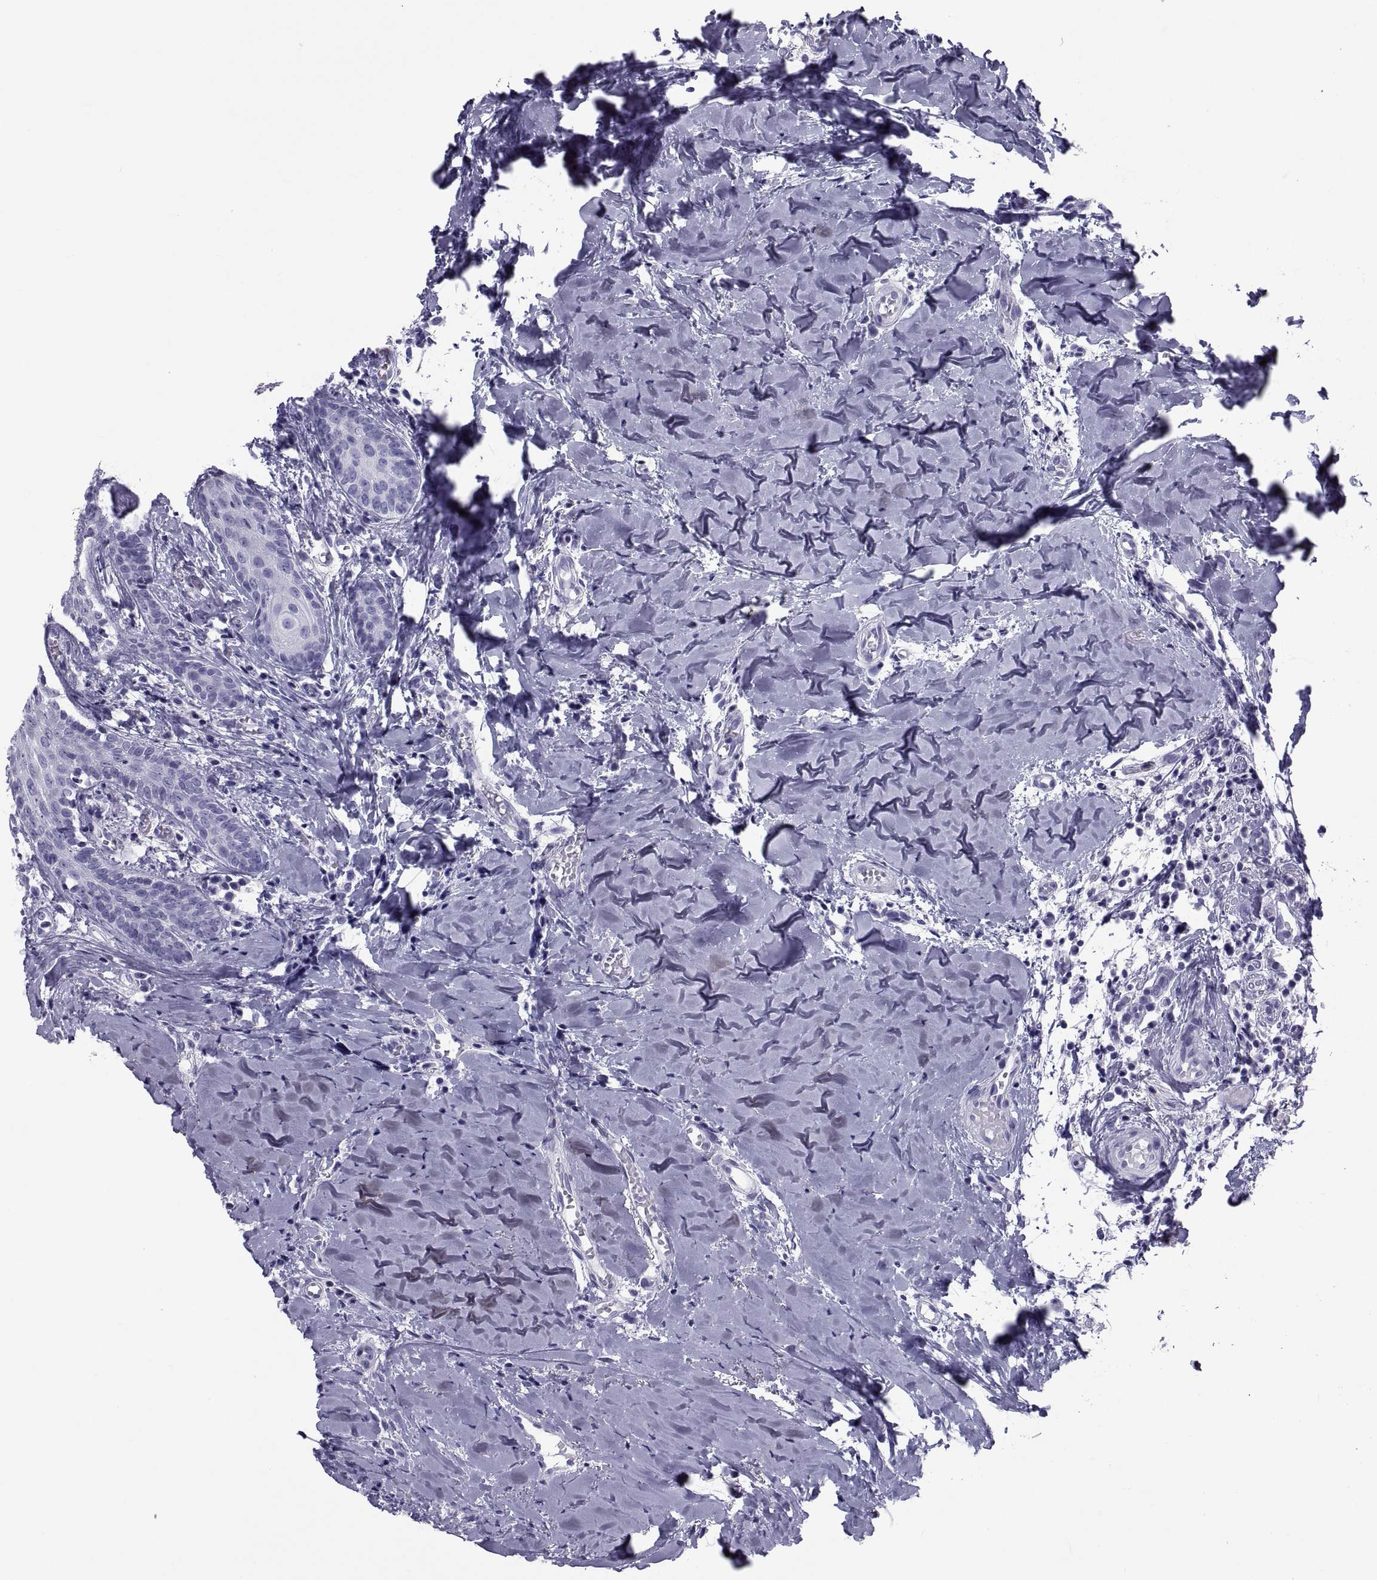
{"staining": {"intensity": "negative", "quantity": "none", "location": "none"}, "tissue": "head and neck cancer", "cell_type": "Tumor cells", "image_type": "cancer", "snomed": [{"axis": "morphology", "description": "Normal tissue, NOS"}, {"axis": "morphology", "description": "Squamous cell carcinoma, NOS"}, {"axis": "topography", "description": "Oral tissue"}, {"axis": "topography", "description": "Salivary gland"}, {"axis": "topography", "description": "Head-Neck"}], "caption": "Immunohistochemistry (IHC) micrograph of neoplastic tissue: human head and neck squamous cell carcinoma stained with DAB (3,3'-diaminobenzidine) shows no significant protein expression in tumor cells.", "gene": "DEFB129", "patient": {"sex": "female", "age": 62}}